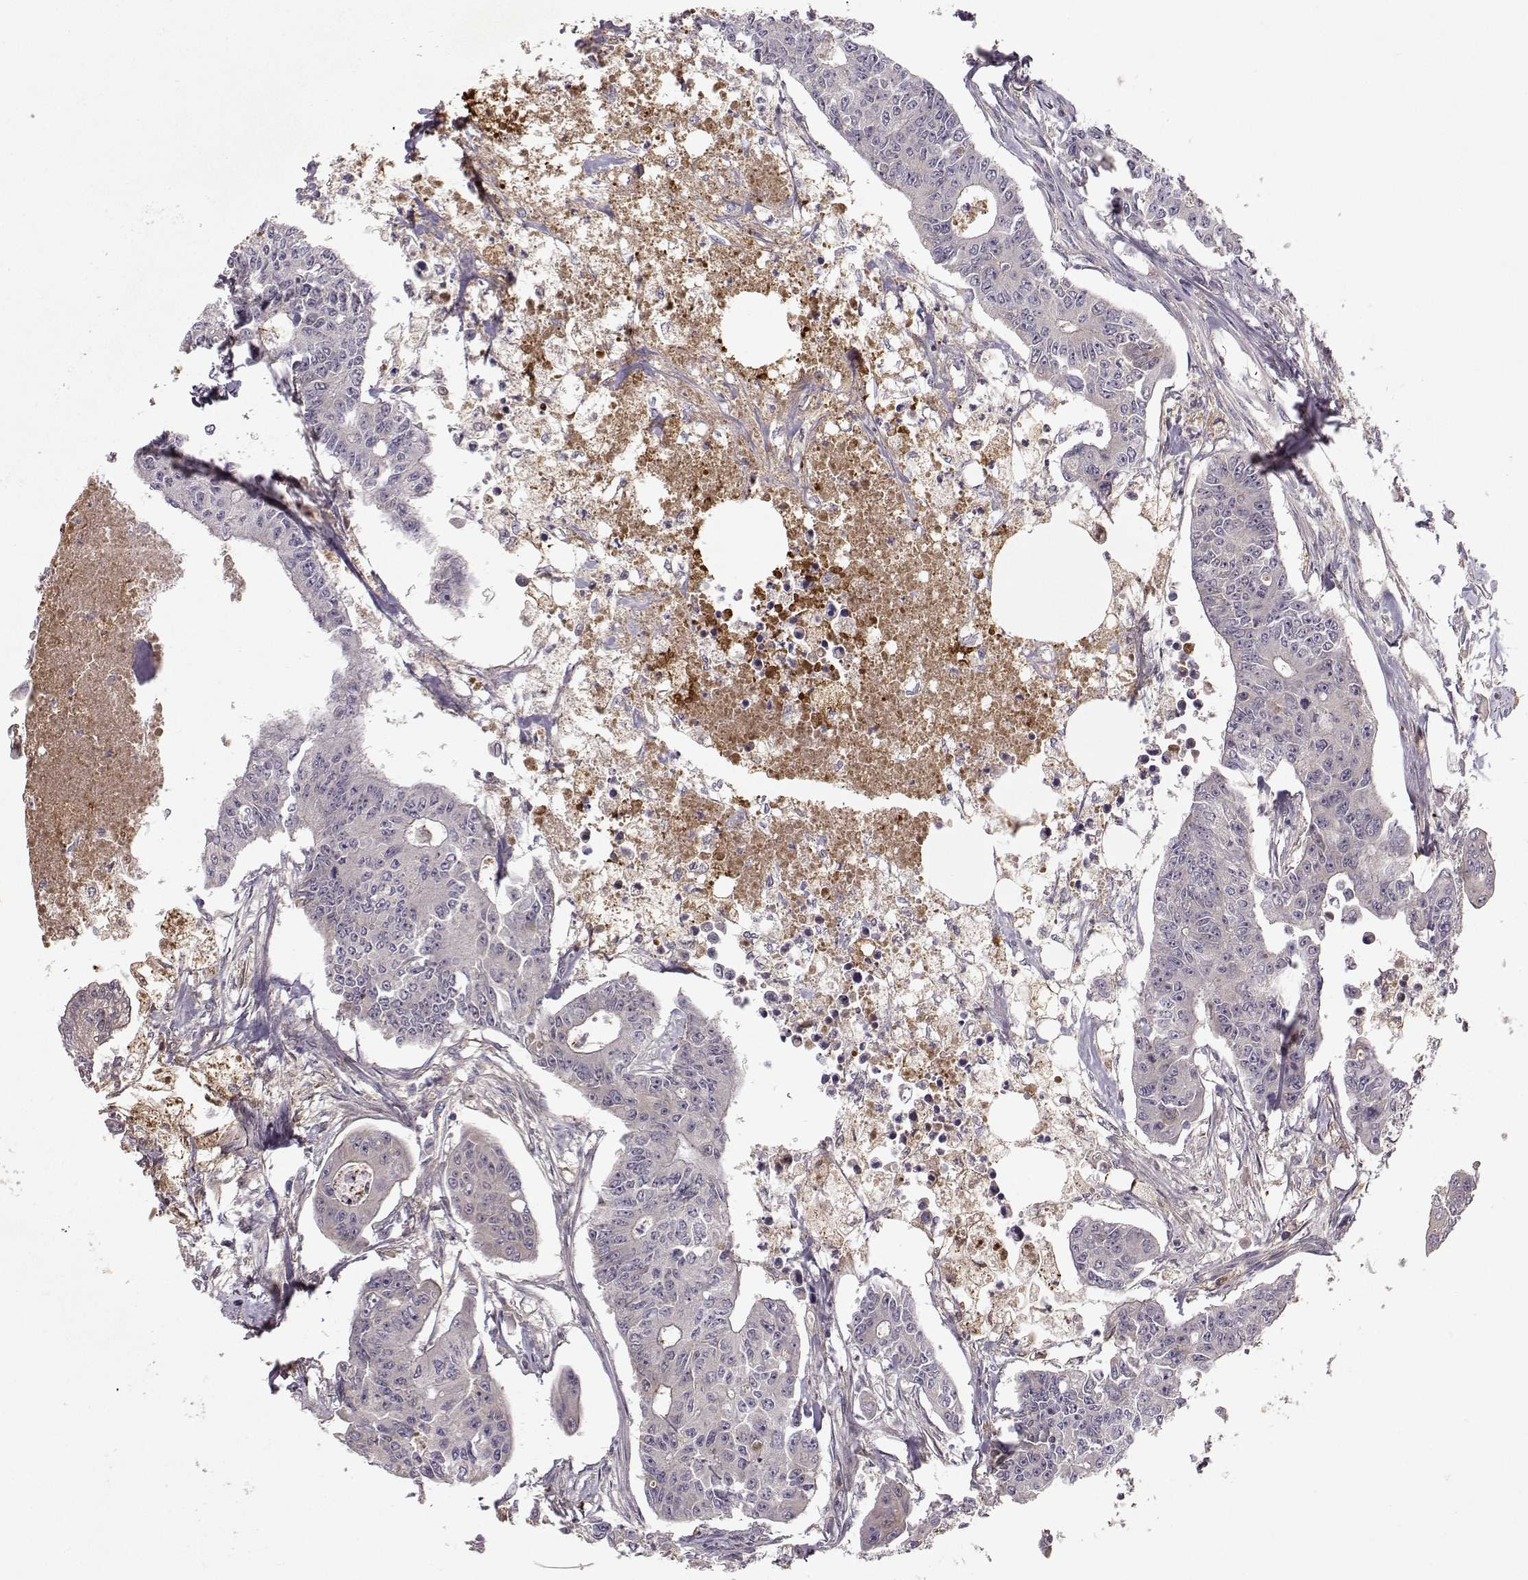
{"staining": {"intensity": "negative", "quantity": "none", "location": "none"}, "tissue": "colorectal cancer", "cell_type": "Tumor cells", "image_type": "cancer", "snomed": [{"axis": "morphology", "description": "Adenocarcinoma, NOS"}, {"axis": "topography", "description": "Colon"}], "caption": "This micrograph is of adenocarcinoma (colorectal) stained with IHC to label a protein in brown with the nuclei are counter-stained blue. There is no positivity in tumor cells.", "gene": "WNT6", "patient": {"sex": "male", "age": 70}}